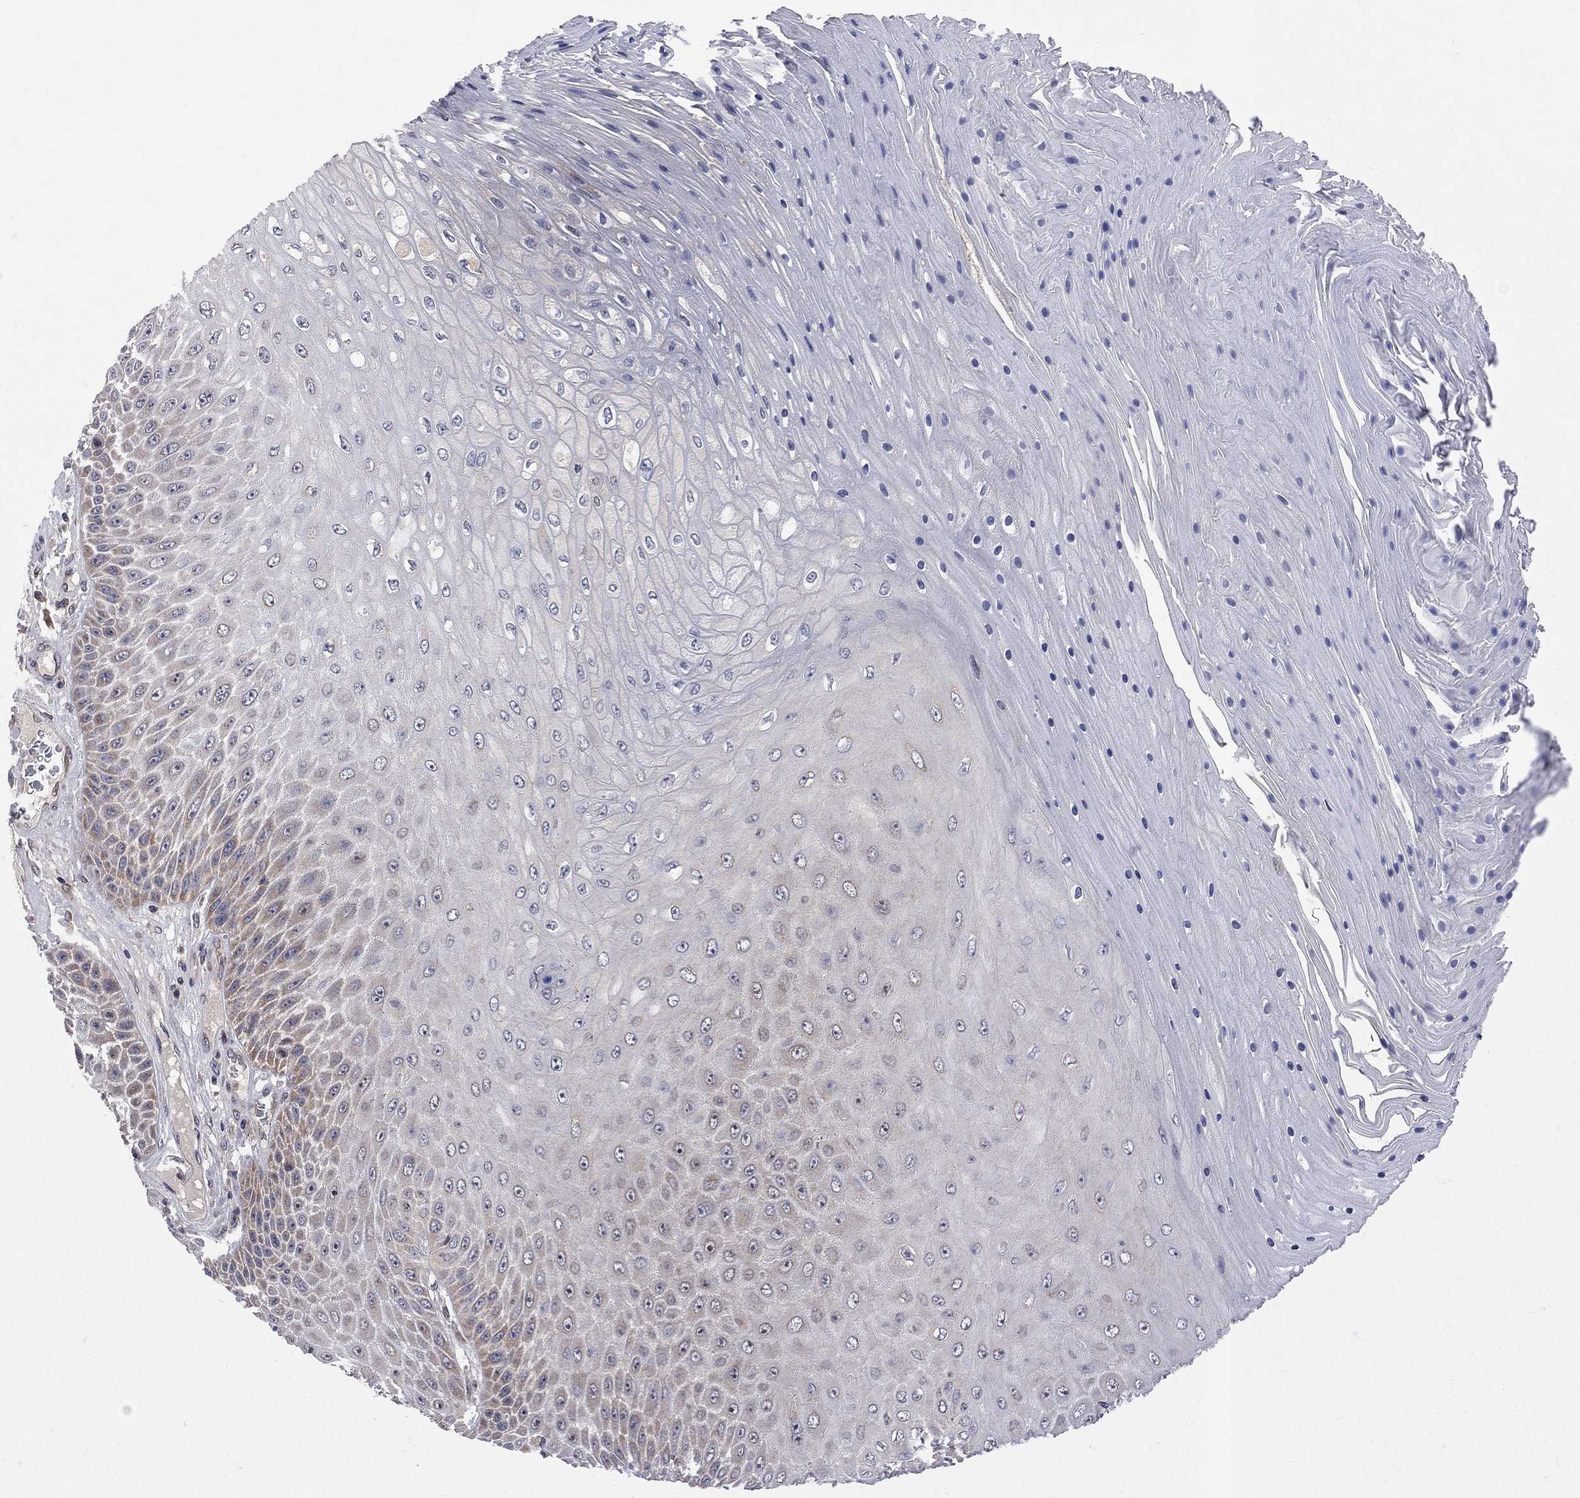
{"staining": {"intensity": "moderate", "quantity": "<25%", "location": "cytoplasmic/membranous"}, "tissue": "skin cancer", "cell_type": "Tumor cells", "image_type": "cancer", "snomed": [{"axis": "morphology", "description": "Squamous cell carcinoma, NOS"}, {"axis": "topography", "description": "Skin"}], "caption": "This is a histology image of IHC staining of squamous cell carcinoma (skin), which shows moderate expression in the cytoplasmic/membranous of tumor cells.", "gene": "CNOT11", "patient": {"sex": "male", "age": 62}}